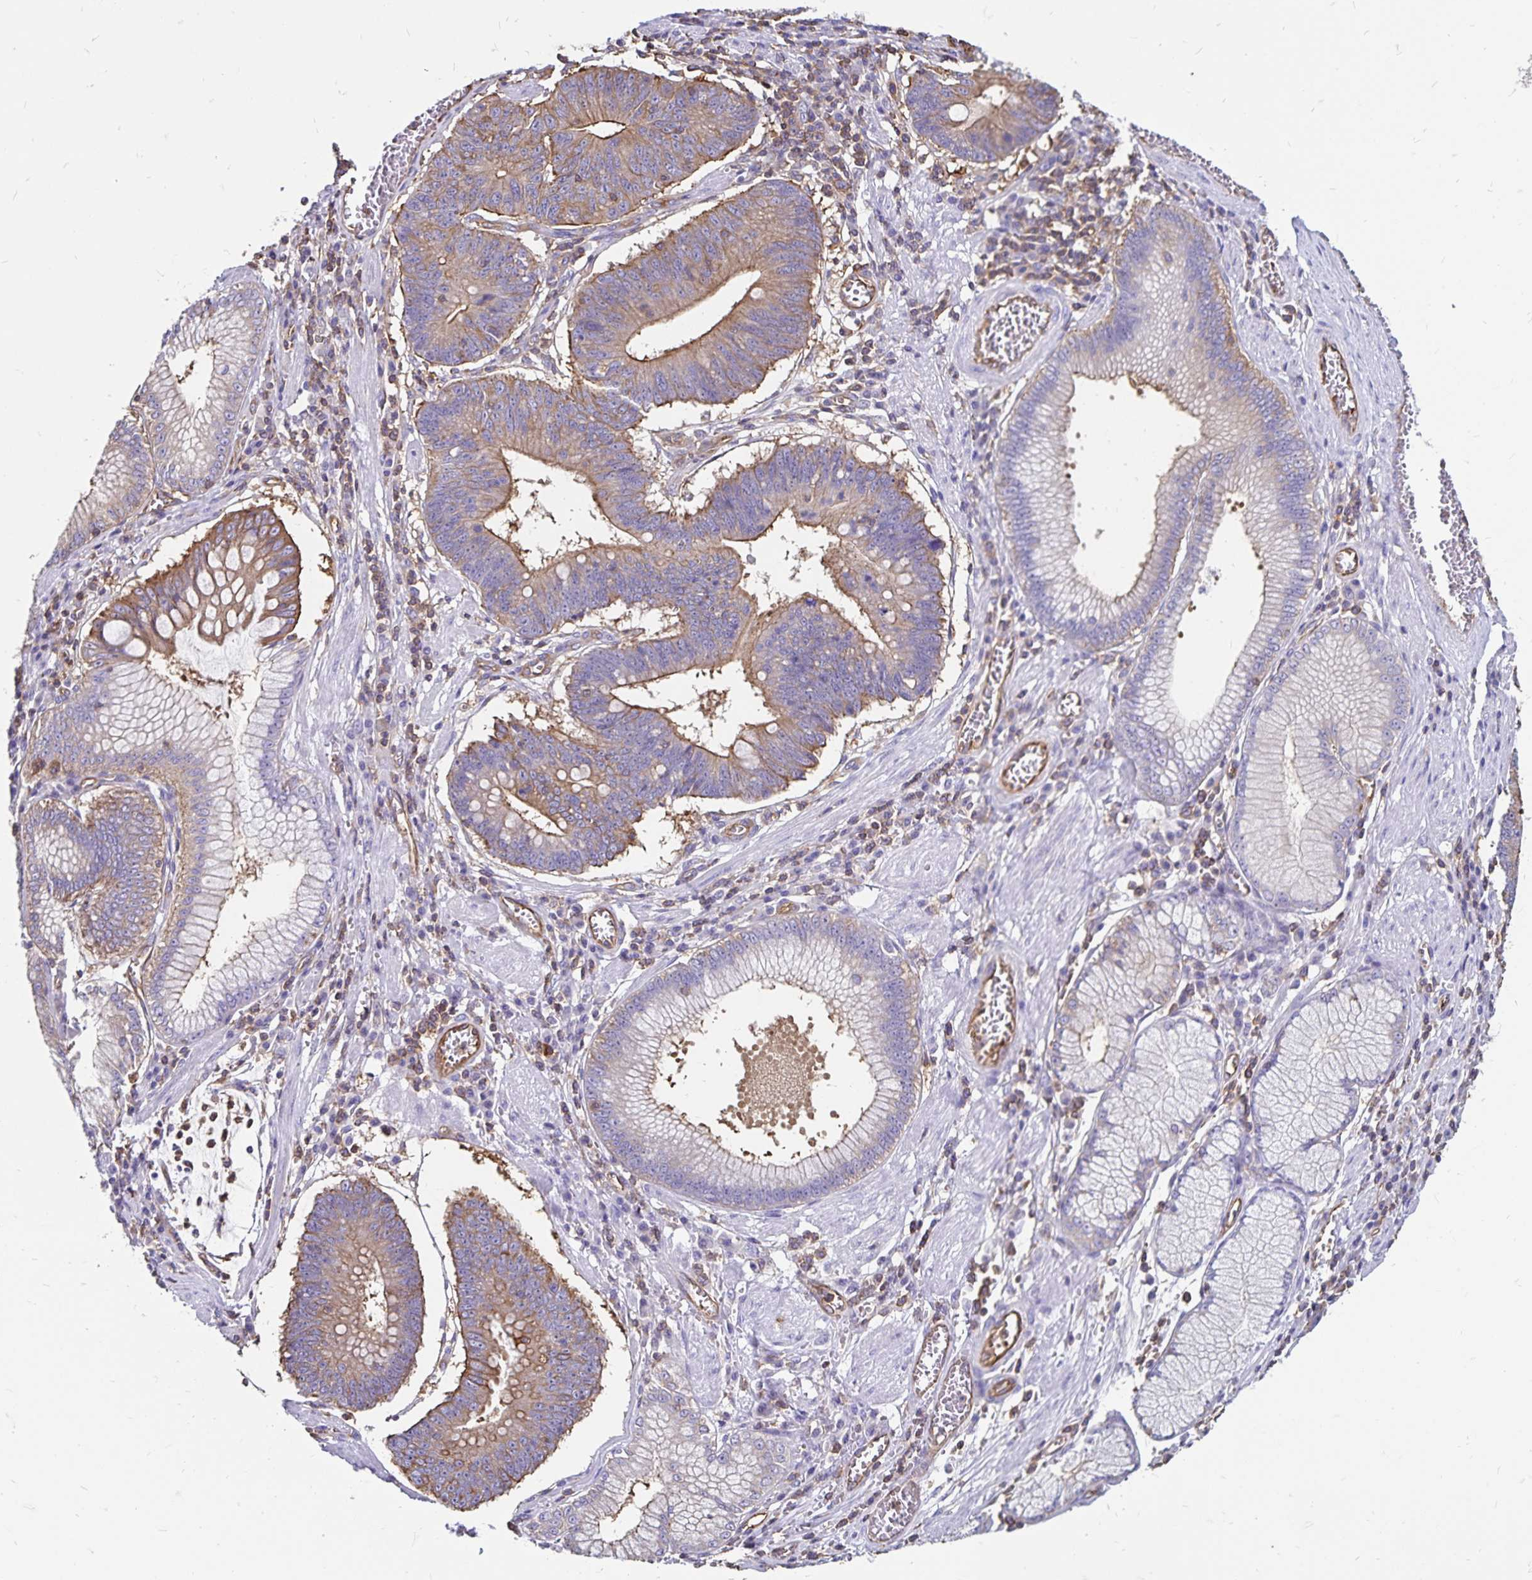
{"staining": {"intensity": "moderate", "quantity": "25%-75%", "location": "cytoplasmic/membranous"}, "tissue": "stomach cancer", "cell_type": "Tumor cells", "image_type": "cancer", "snomed": [{"axis": "morphology", "description": "Adenocarcinoma, NOS"}, {"axis": "topography", "description": "Stomach"}], "caption": "The image demonstrates staining of adenocarcinoma (stomach), revealing moderate cytoplasmic/membranous protein expression (brown color) within tumor cells.", "gene": "RPRML", "patient": {"sex": "male", "age": 59}}